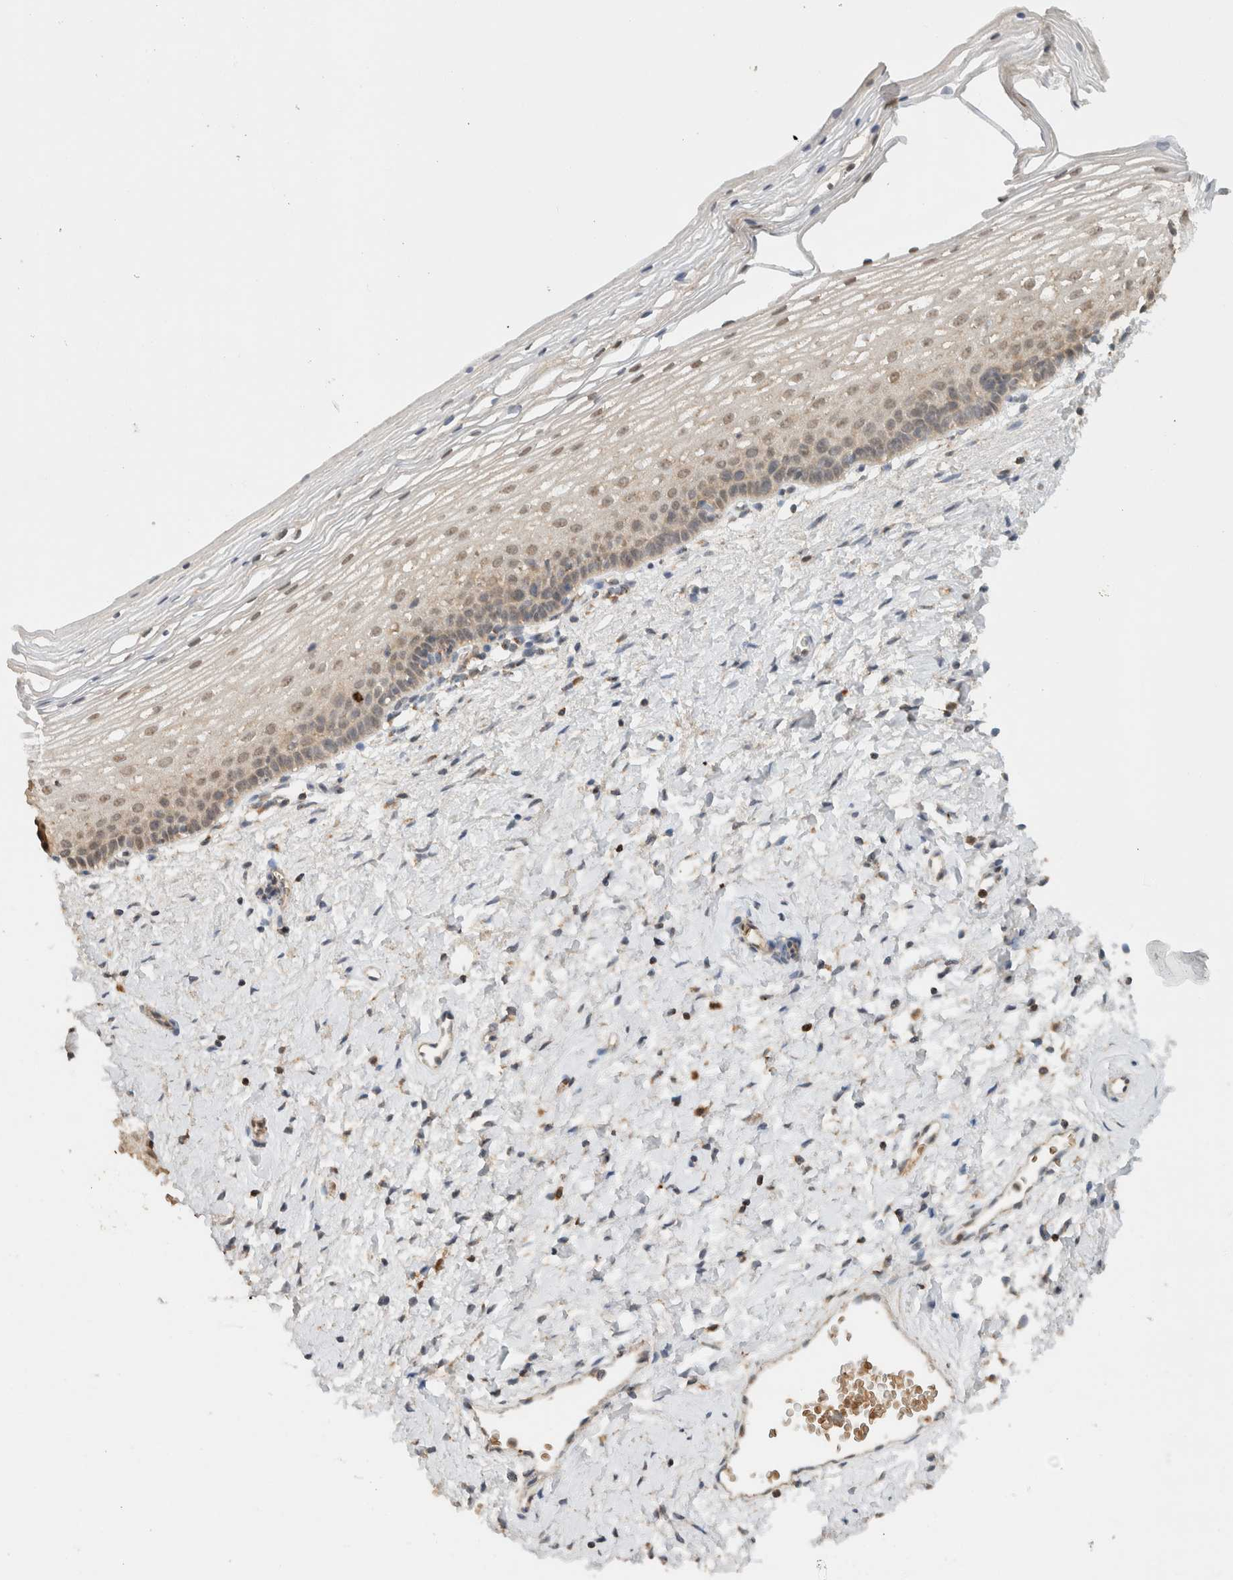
{"staining": {"intensity": "moderate", "quantity": ">75%", "location": "cytoplasmic/membranous"}, "tissue": "cervix", "cell_type": "Glandular cells", "image_type": "normal", "snomed": [{"axis": "morphology", "description": "Normal tissue, NOS"}, {"axis": "topography", "description": "Cervix"}], "caption": "Protein staining by immunohistochemistry (IHC) exhibits moderate cytoplasmic/membranous positivity in approximately >75% of glandular cells in benign cervix. The staining was performed using DAB to visualize the protein expression in brown, while the nuclei were stained in blue with hematoxylin (Magnification: 20x).", "gene": "CA13", "patient": {"sex": "female", "age": 72}}